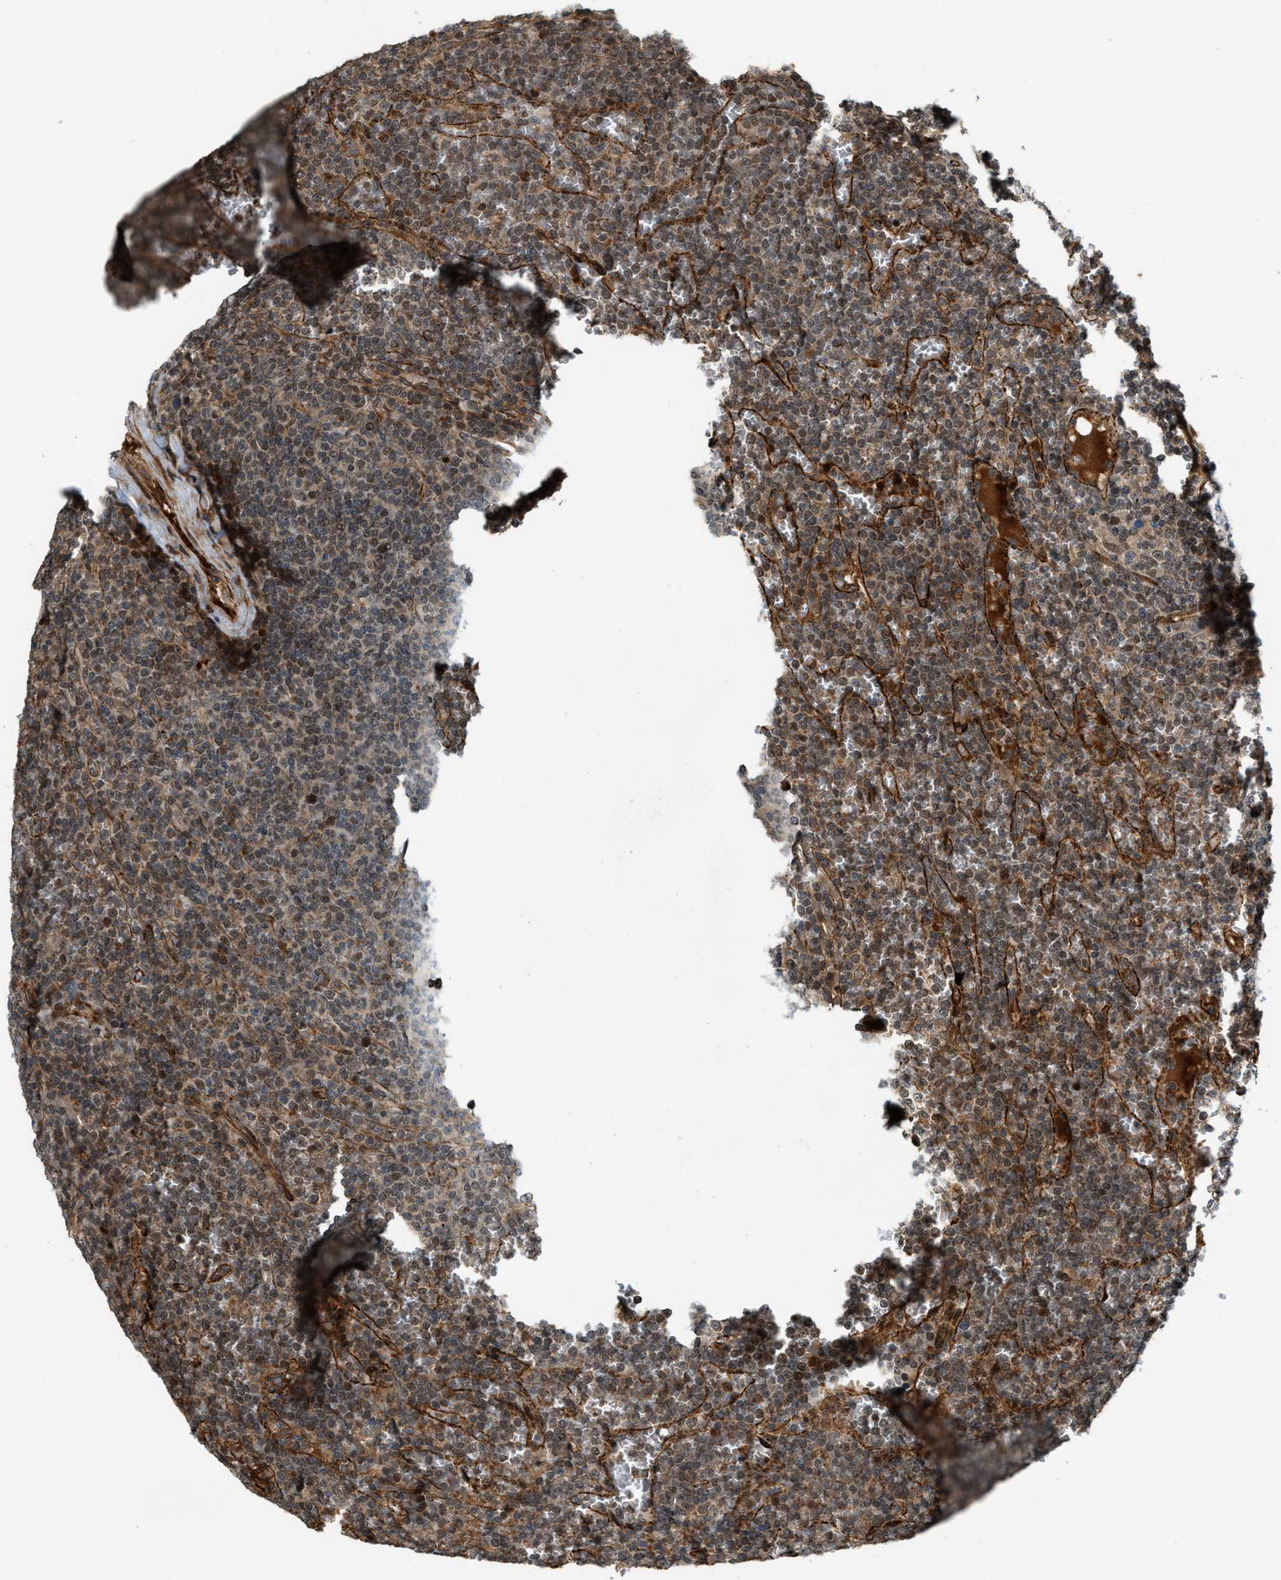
{"staining": {"intensity": "moderate", "quantity": ">75%", "location": "cytoplasmic/membranous,nuclear"}, "tissue": "lymphoma", "cell_type": "Tumor cells", "image_type": "cancer", "snomed": [{"axis": "morphology", "description": "Malignant lymphoma, non-Hodgkin's type, Low grade"}, {"axis": "topography", "description": "Spleen"}], "caption": "Immunohistochemistry (IHC) (DAB (3,3'-diaminobenzidine)) staining of human lymphoma displays moderate cytoplasmic/membranous and nuclear protein positivity in about >75% of tumor cells.", "gene": "DPF2", "patient": {"sex": "female", "age": 19}}